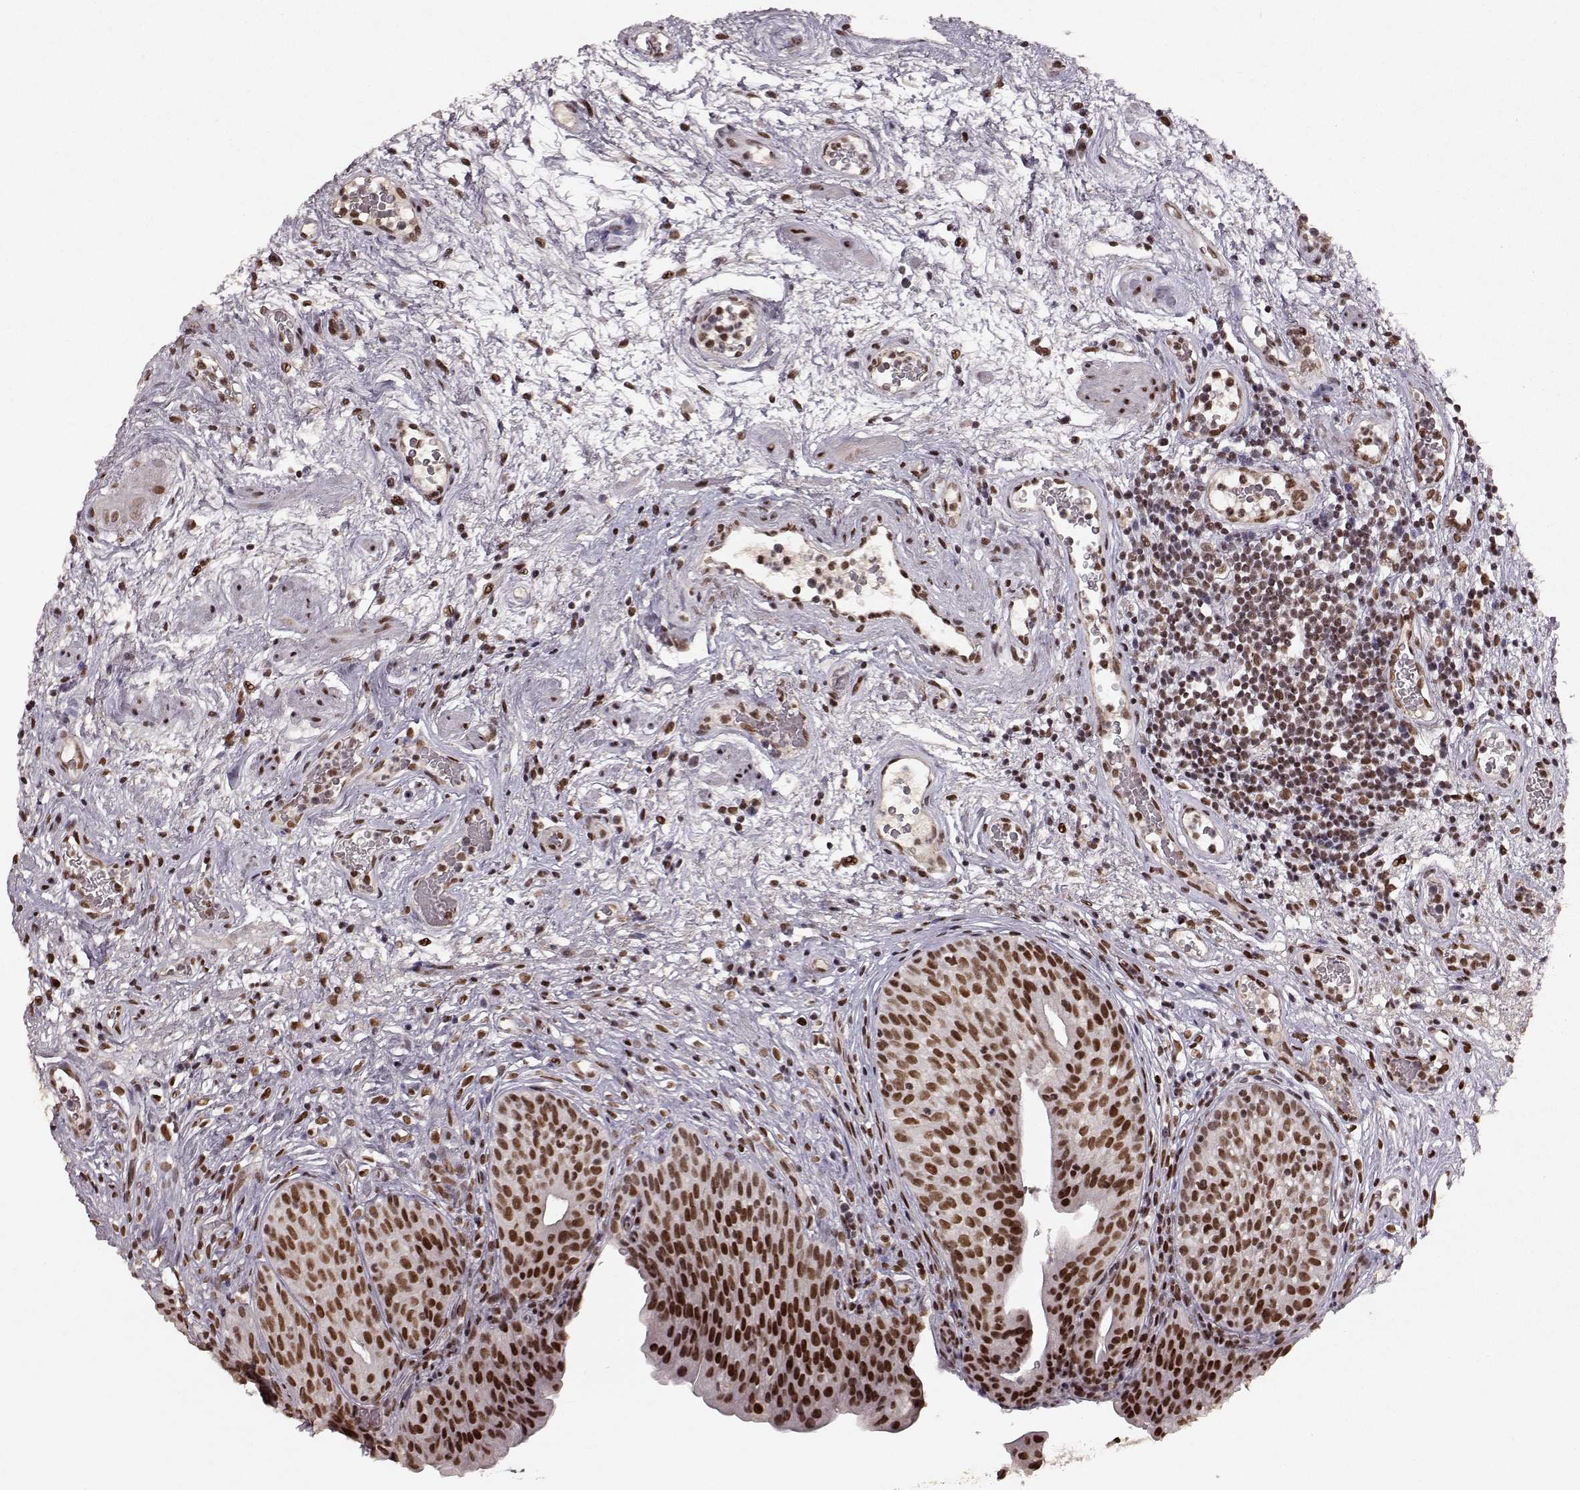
{"staining": {"intensity": "strong", "quantity": ">75%", "location": "nuclear"}, "tissue": "urinary bladder", "cell_type": "Urothelial cells", "image_type": "normal", "snomed": [{"axis": "morphology", "description": "Normal tissue, NOS"}, {"axis": "topography", "description": "Urinary bladder"}], "caption": "This image exhibits normal urinary bladder stained with immunohistochemistry to label a protein in brown. The nuclear of urothelial cells show strong positivity for the protein. Nuclei are counter-stained blue.", "gene": "RRAGD", "patient": {"sex": "male", "age": 76}}